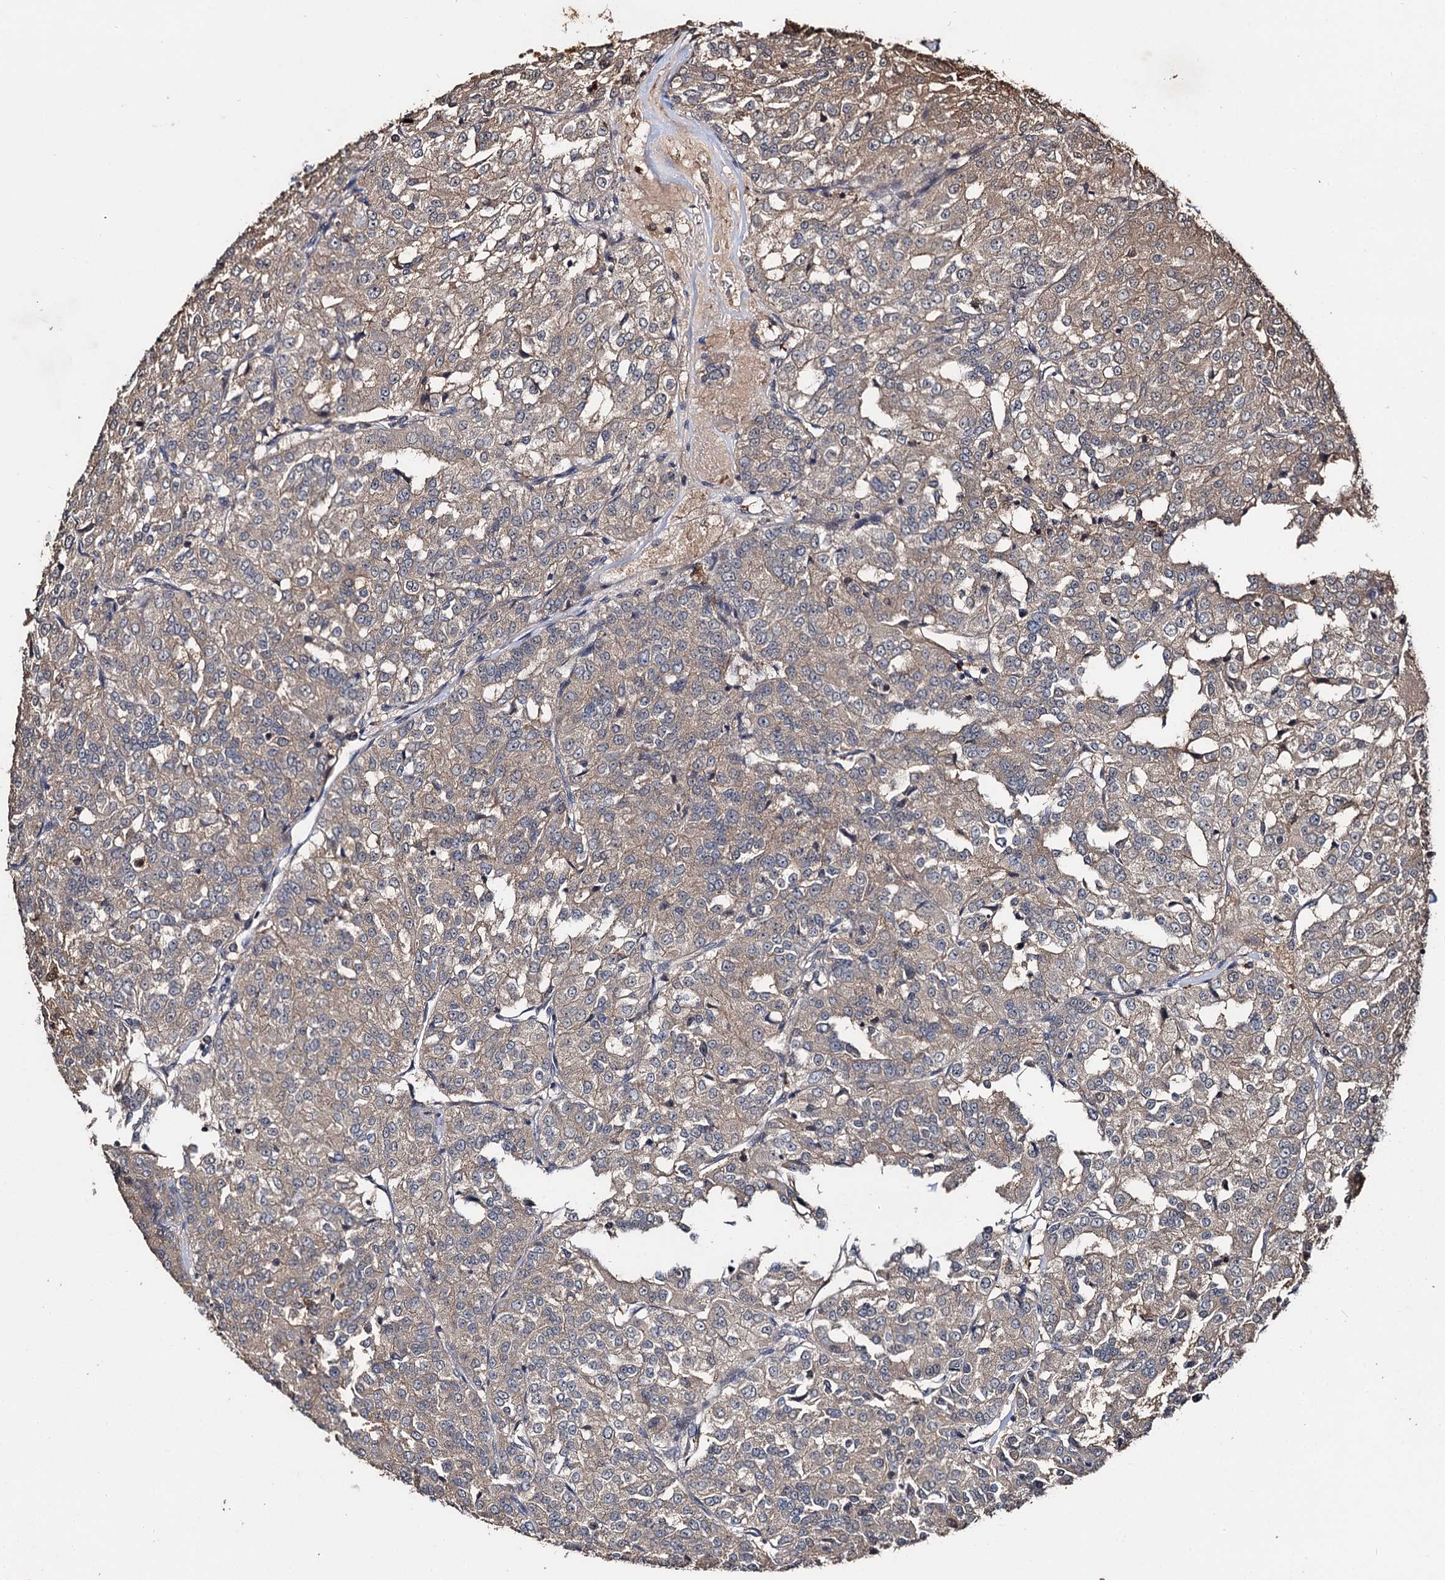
{"staining": {"intensity": "weak", "quantity": "25%-75%", "location": "cytoplasmic/membranous"}, "tissue": "renal cancer", "cell_type": "Tumor cells", "image_type": "cancer", "snomed": [{"axis": "morphology", "description": "Adenocarcinoma, NOS"}, {"axis": "topography", "description": "Kidney"}], "caption": "DAB (3,3'-diaminobenzidine) immunohistochemical staining of renal adenocarcinoma reveals weak cytoplasmic/membranous protein positivity in about 25%-75% of tumor cells.", "gene": "SLC46A3", "patient": {"sex": "female", "age": 63}}